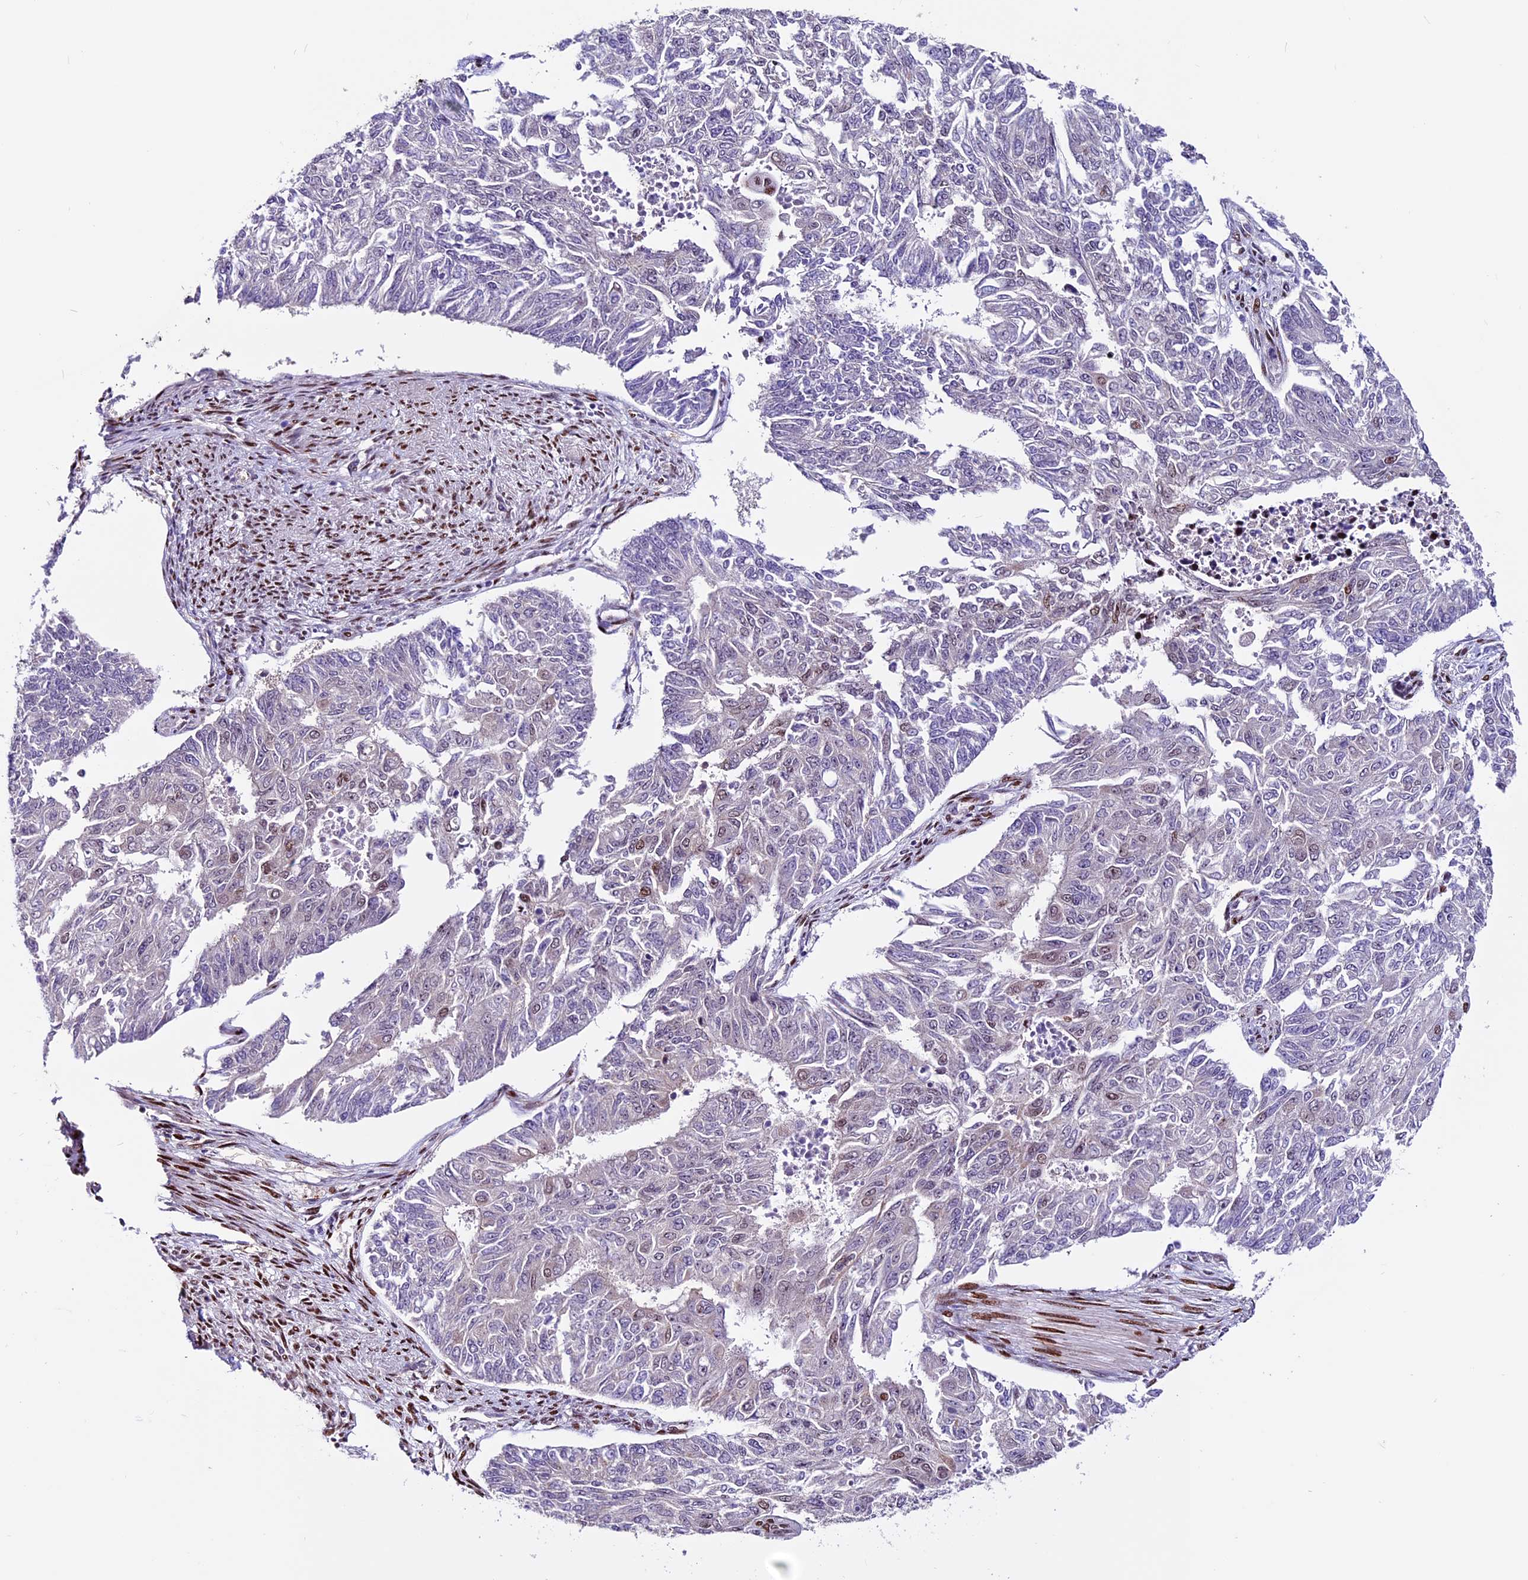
{"staining": {"intensity": "weak", "quantity": "<25%", "location": "nuclear"}, "tissue": "endometrial cancer", "cell_type": "Tumor cells", "image_type": "cancer", "snomed": [{"axis": "morphology", "description": "Adenocarcinoma, NOS"}, {"axis": "topography", "description": "Endometrium"}], "caption": "A high-resolution micrograph shows immunohistochemistry staining of endometrial cancer (adenocarcinoma), which reveals no significant positivity in tumor cells. (Stains: DAB IHC with hematoxylin counter stain, Microscopy: brightfield microscopy at high magnification).", "gene": "RINL", "patient": {"sex": "female", "age": 32}}